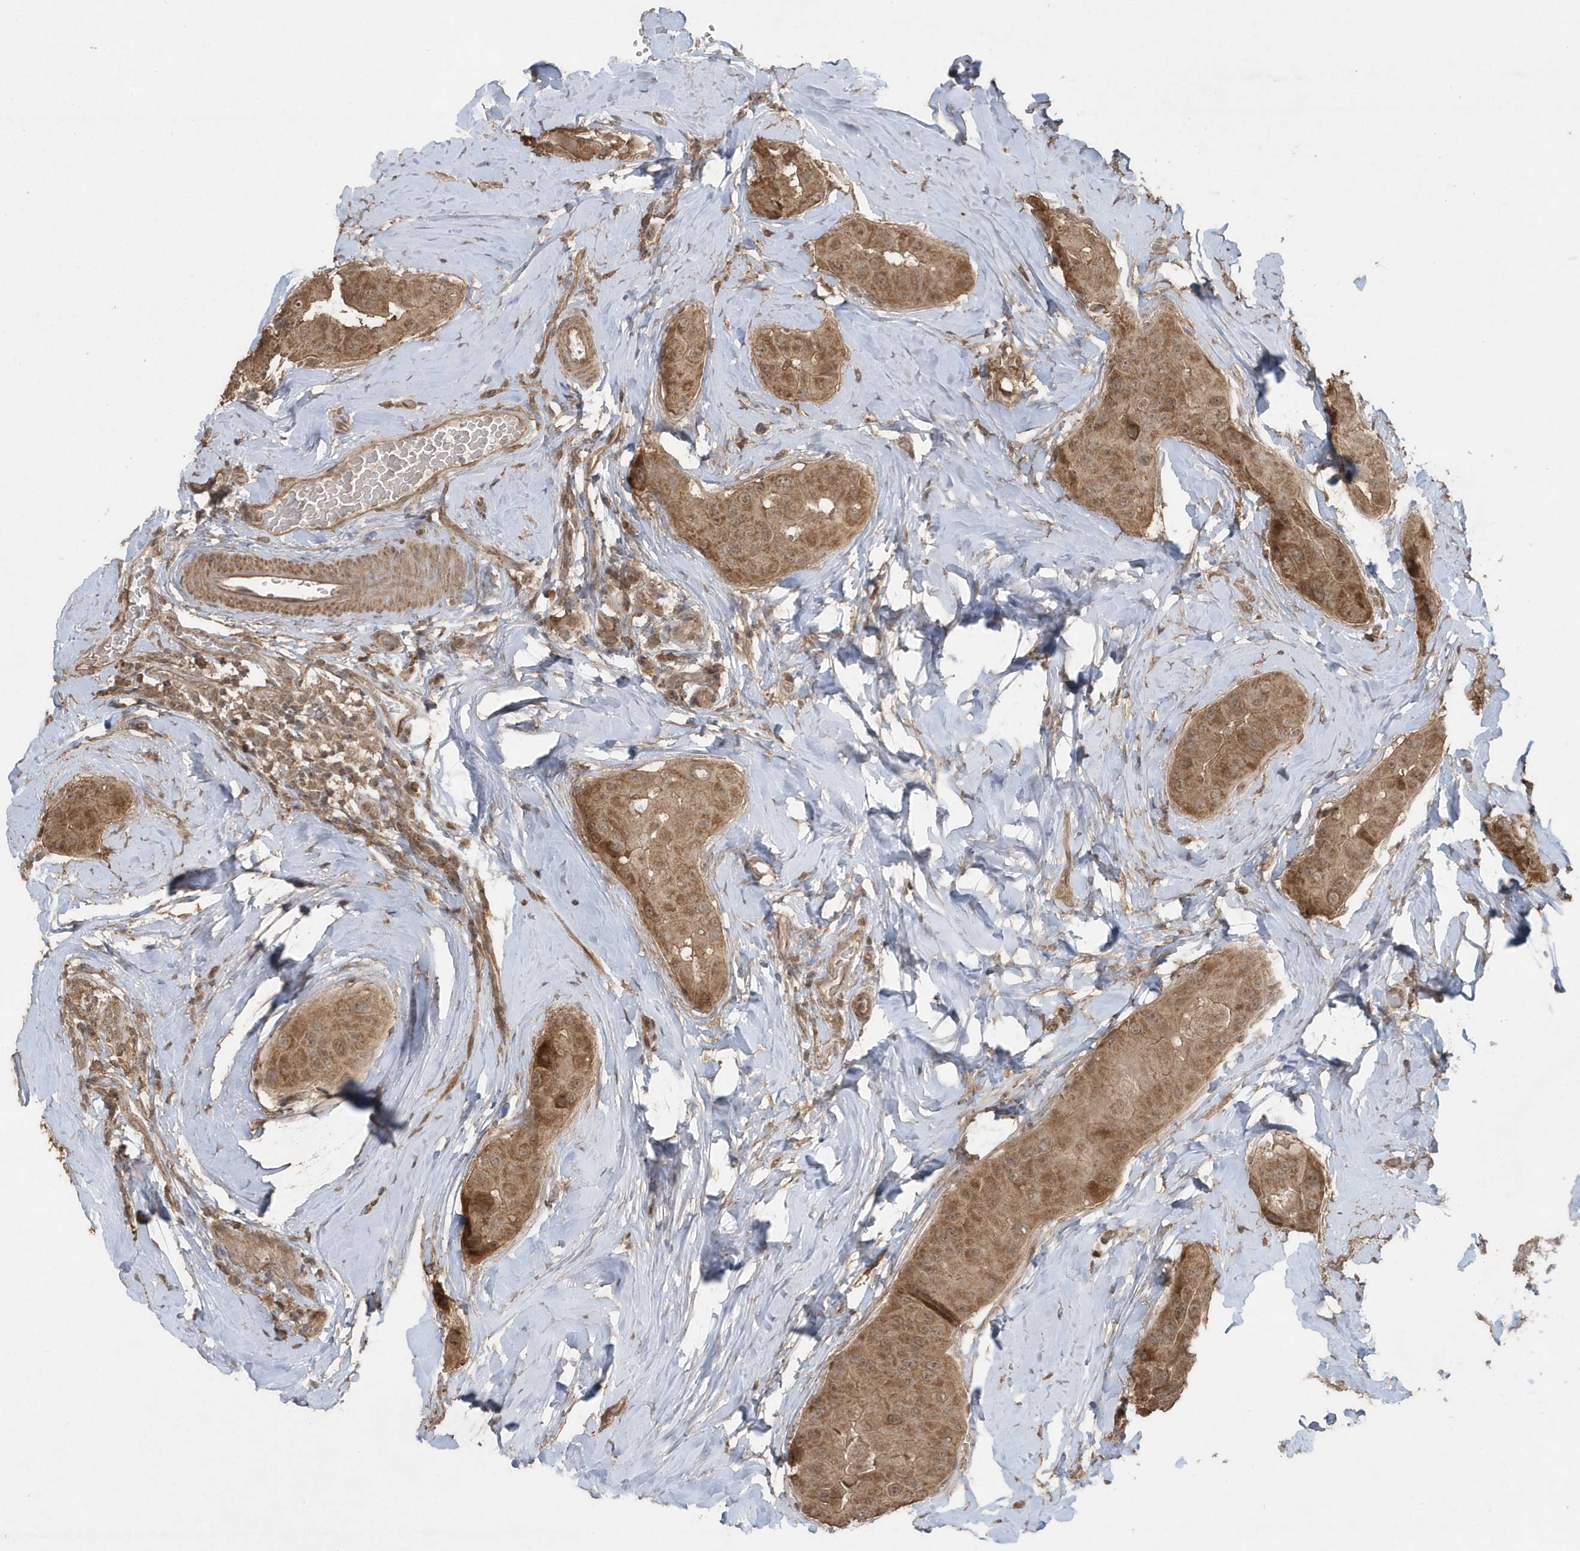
{"staining": {"intensity": "moderate", "quantity": ">75%", "location": "cytoplasmic/membranous"}, "tissue": "thyroid cancer", "cell_type": "Tumor cells", "image_type": "cancer", "snomed": [{"axis": "morphology", "description": "Papillary adenocarcinoma, NOS"}, {"axis": "topography", "description": "Thyroid gland"}], "caption": "This micrograph shows immunohistochemistry staining of human thyroid papillary adenocarcinoma, with medium moderate cytoplasmic/membranous expression in about >75% of tumor cells.", "gene": "PAXBP1", "patient": {"sex": "male", "age": 33}}